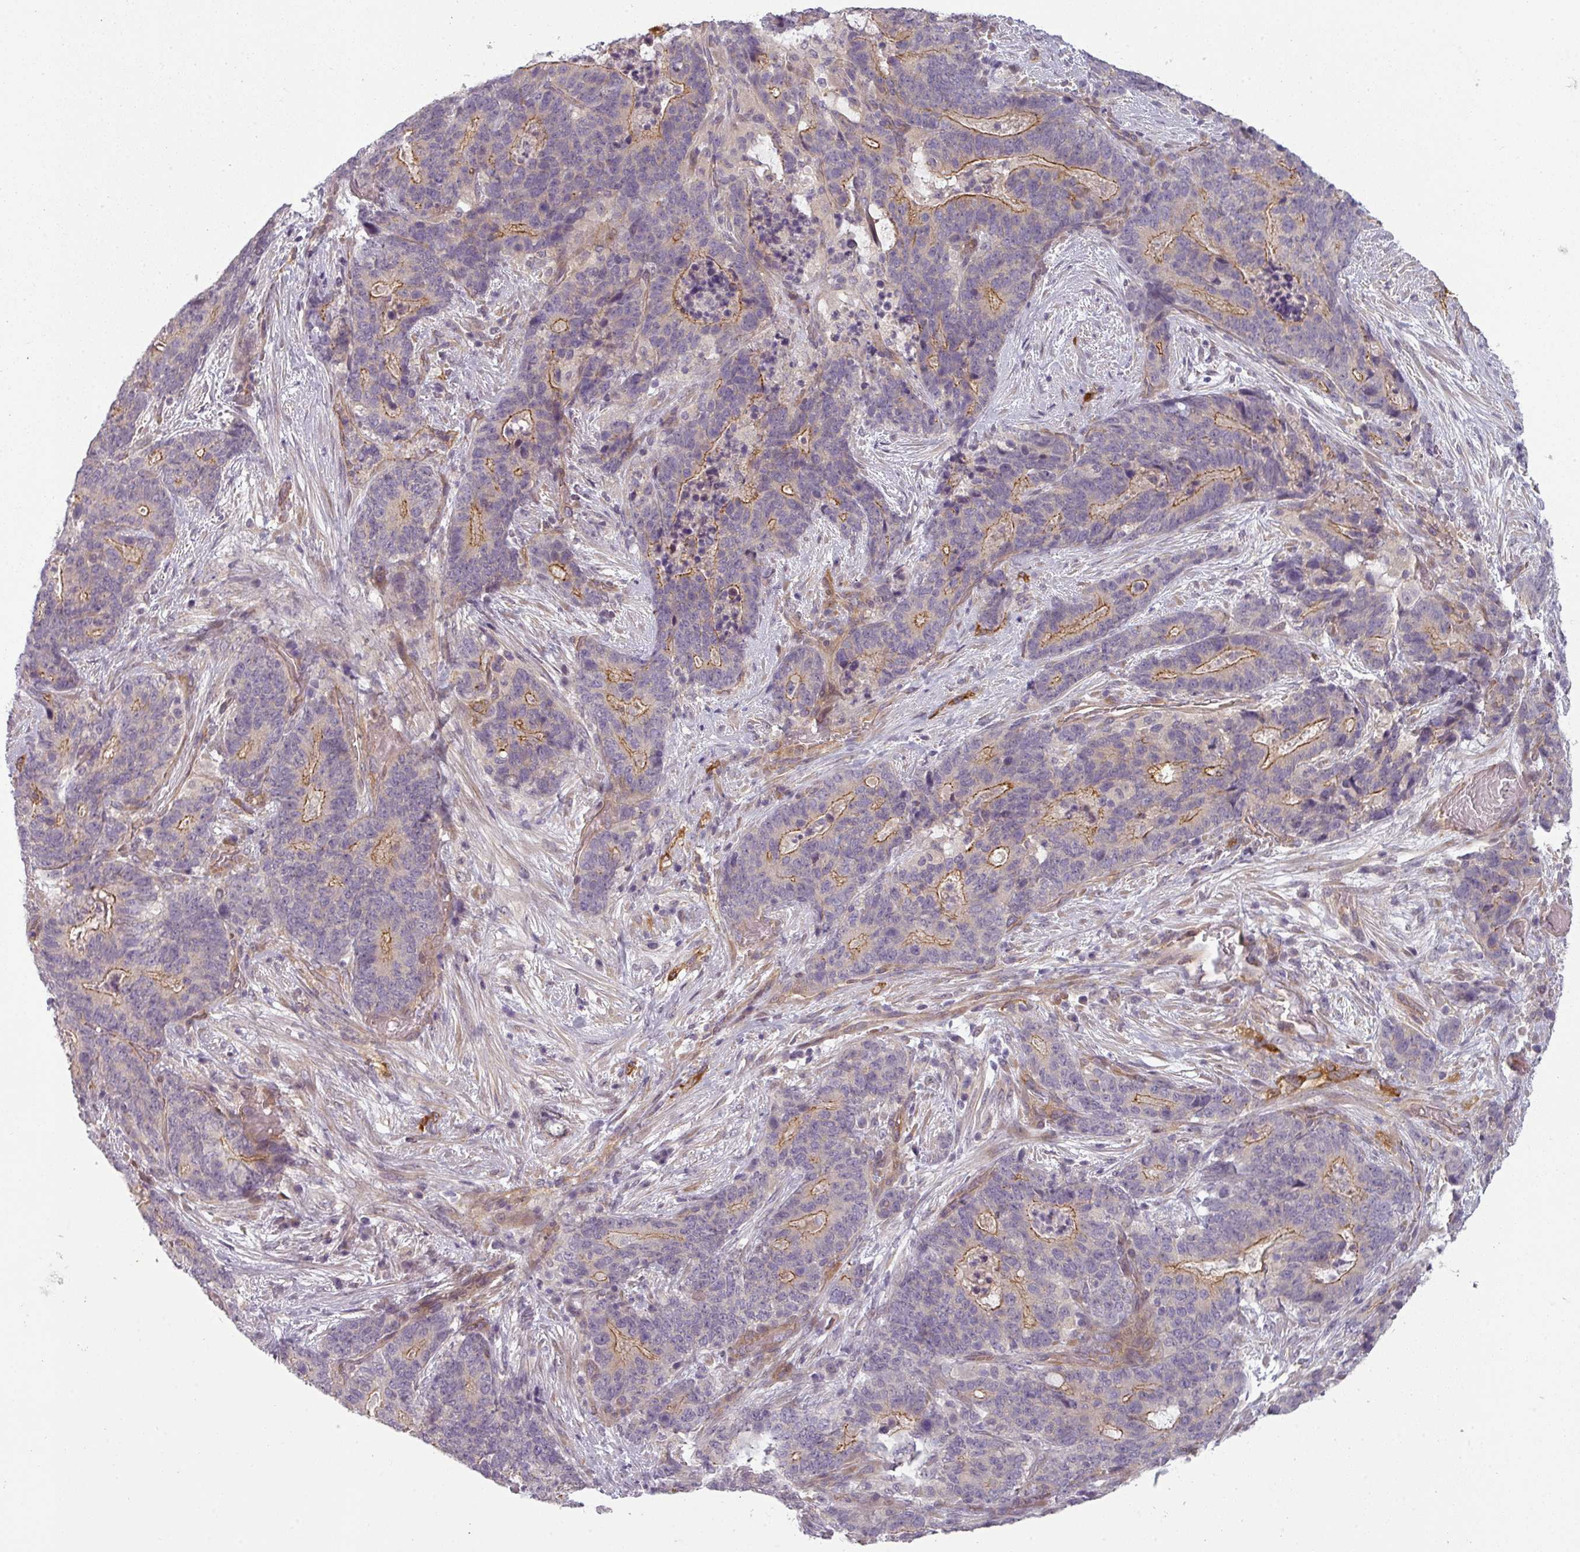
{"staining": {"intensity": "moderate", "quantity": "25%-75%", "location": "cytoplasmic/membranous"}, "tissue": "stomach cancer", "cell_type": "Tumor cells", "image_type": "cancer", "snomed": [{"axis": "morphology", "description": "Normal tissue, NOS"}, {"axis": "morphology", "description": "Adenocarcinoma, NOS"}, {"axis": "topography", "description": "Stomach"}], "caption": "Immunohistochemistry image of human adenocarcinoma (stomach) stained for a protein (brown), which shows medium levels of moderate cytoplasmic/membranous staining in approximately 25%-75% of tumor cells.", "gene": "SLC16A9", "patient": {"sex": "female", "age": 64}}